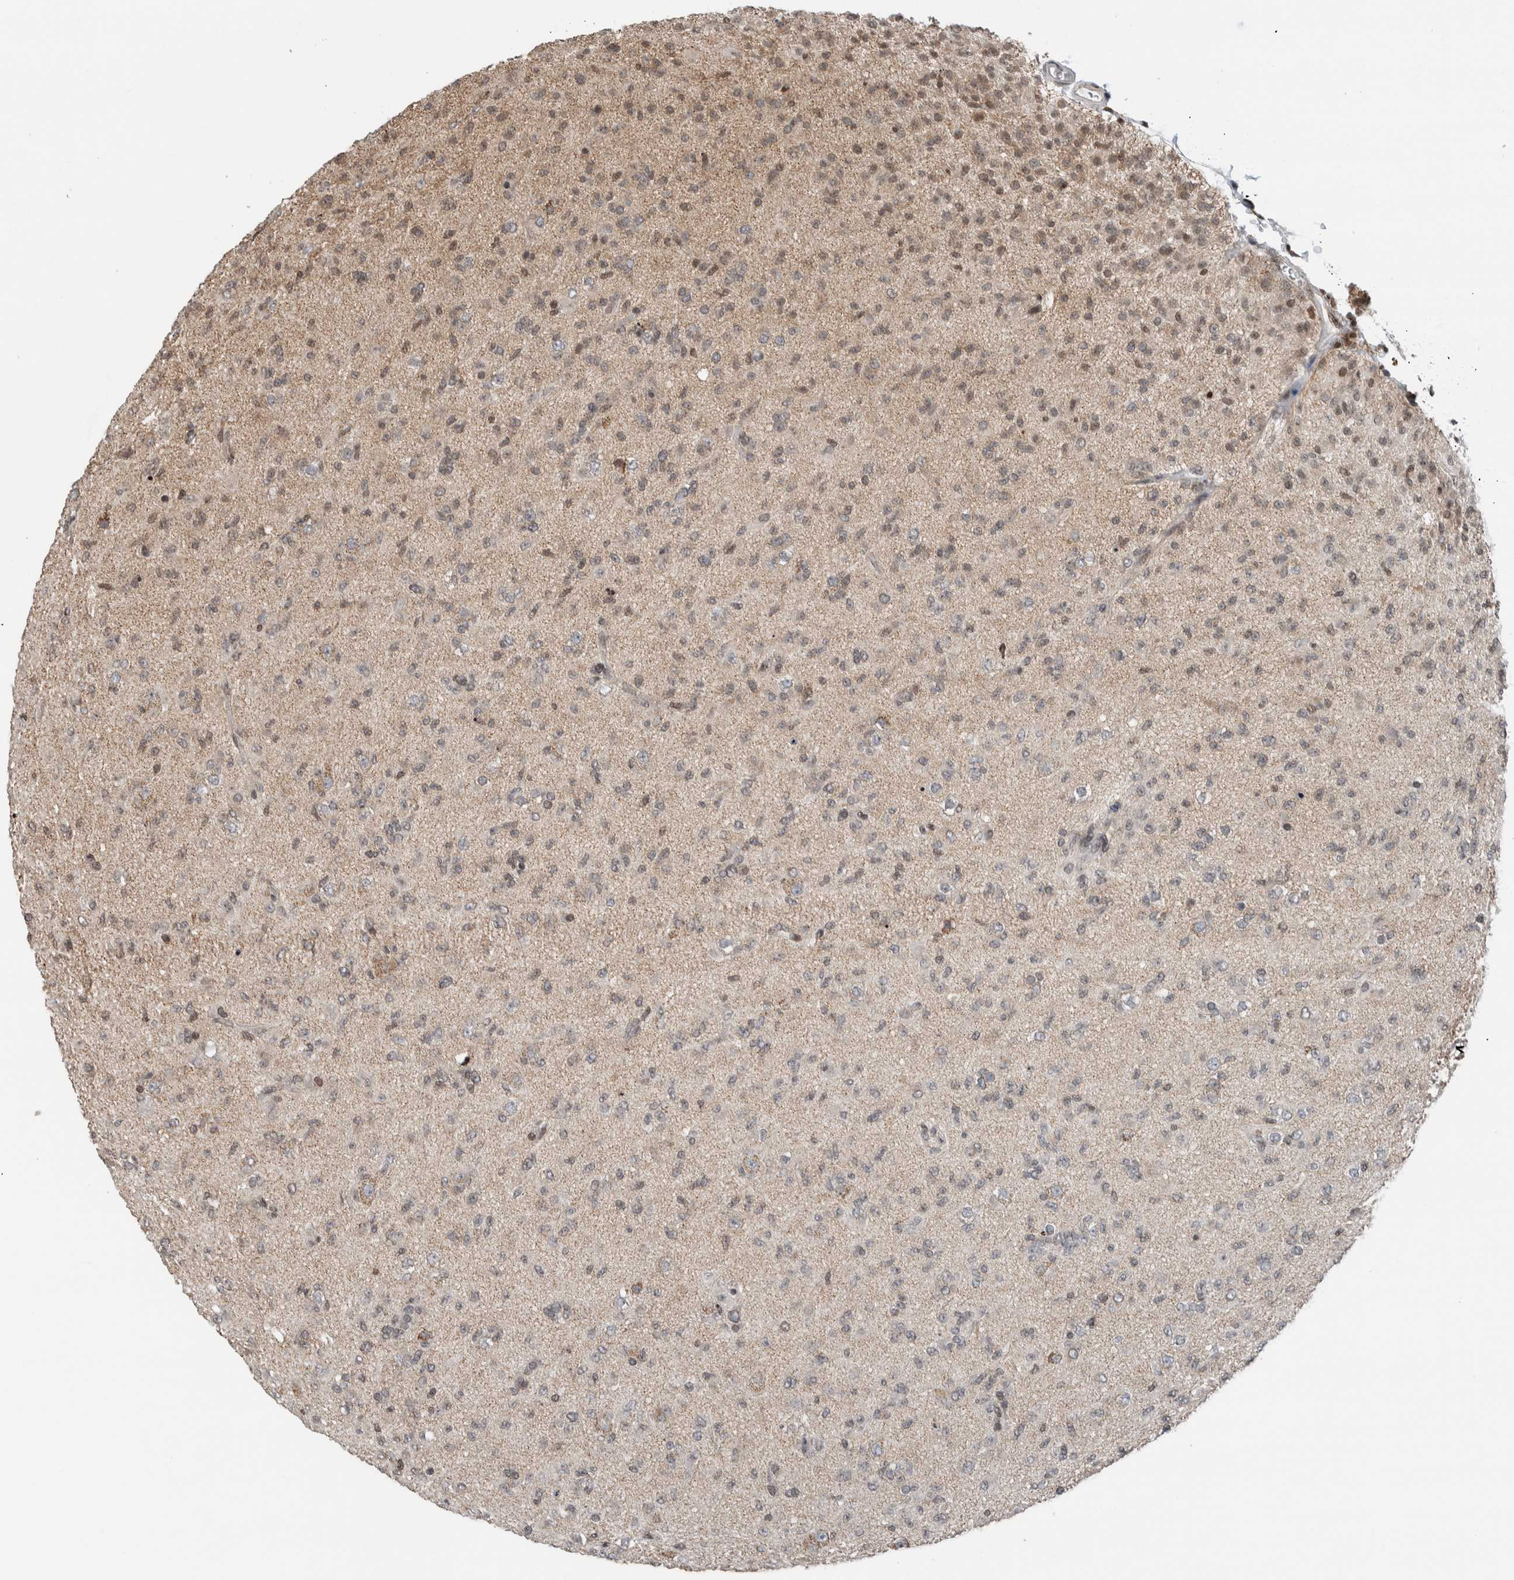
{"staining": {"intensity": "negative", "quantity": "none", "location": "none"}, "tissue": "glioma", "cell_type": "Tumor cells", "image_type": "cancer", "snomed": [{"axis": "morphology", "description": "Glioma, malignant, Low grade"}, {"axis": "topography", "description": "Brain"}], "caption": "IHC micrograph of neoplastic tissue: glioma stained with DAB (3,3'-diaminobenzidine) reveals no significant protein staining in tumor cells.", "gene": "NPLOC4", "patient": {"sex": "male", "age": 65}}